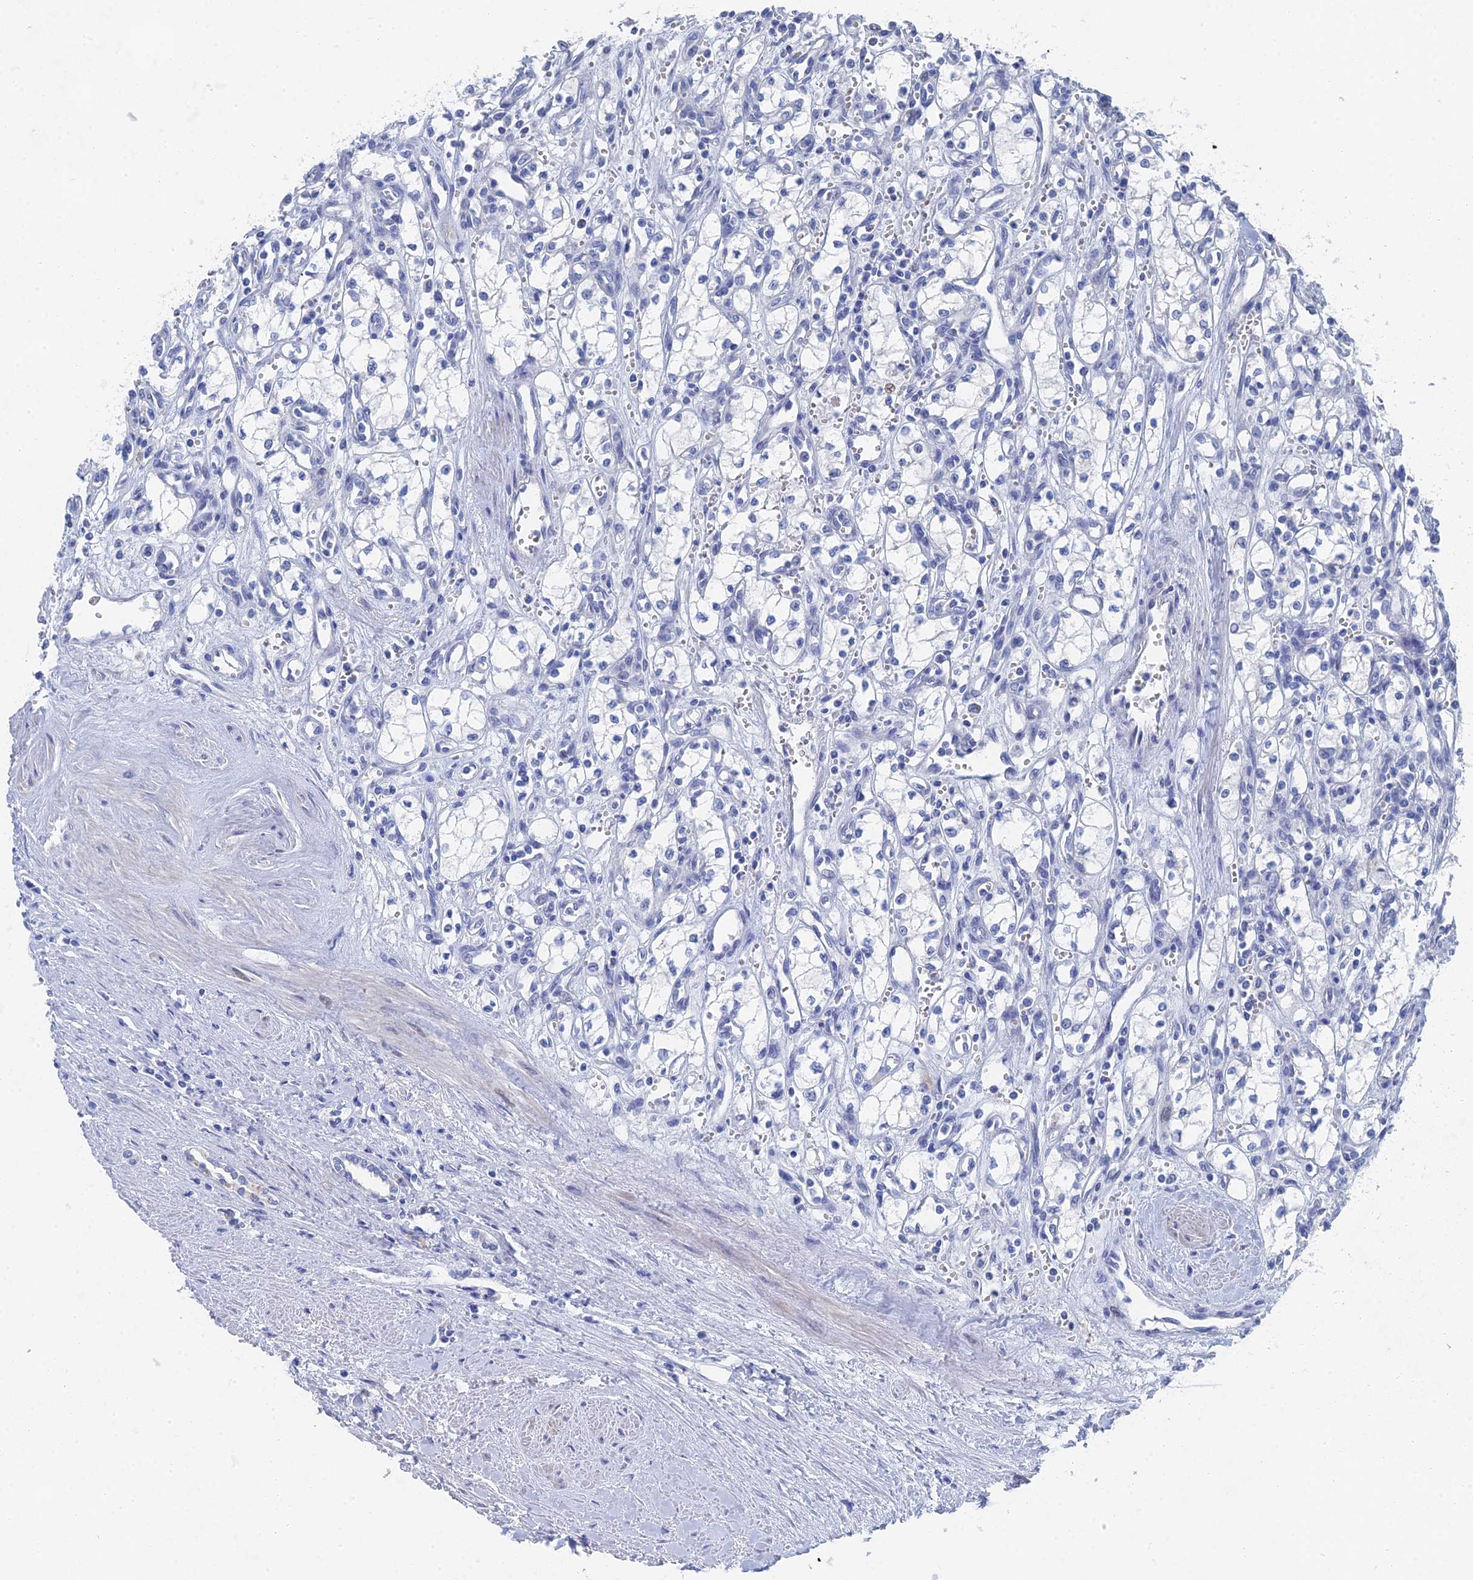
{"staining": {"intensity": "negative", "quantity": "none", "location": "none"}, "tissue": "renal cancer", "cell_type": "Tumor cells", "image_type": "cancer", "snomed": [{"axis": "morphology", "description": "Adenocarcinoma, NOS"}, {"axis": "topography", "description": "Kidney"}], "caption": "An image of human renal cancer is negative for staining in tumor cells. The staining was performed using DAB to visualize the protein expression in brown, while the nuclei were stained in blue with hematoxylin (Magnification: 20x).", "gene": "GFAP", "patient": {"sex": "male", "age": 59}}